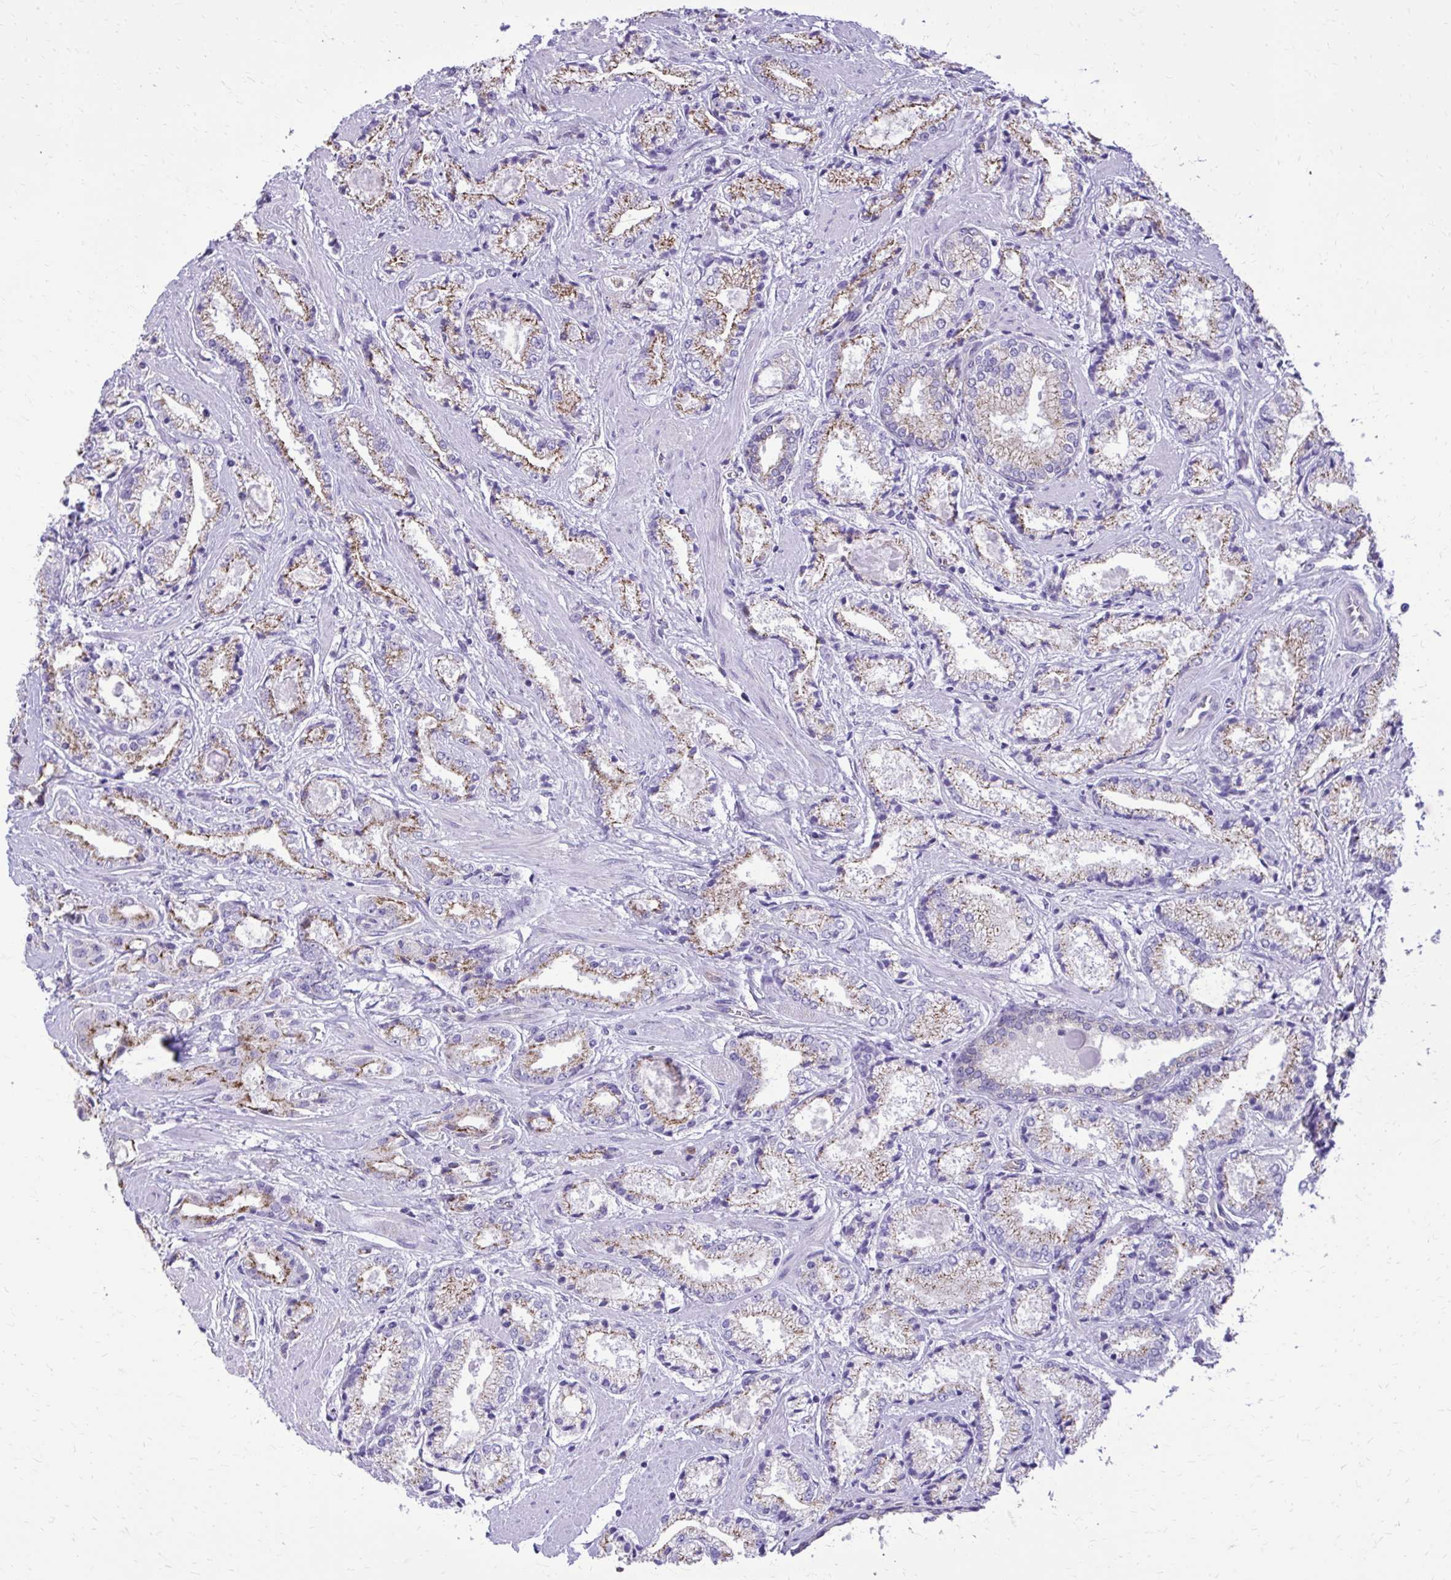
{"staining": {"intensity": "moderate", "quantity": "25%-75%", "location": "cytoplasmic/membranous"}, "tissue": "prostate cancer", "cell_type": "Tumor cells", "image_type": "cancer", "snomed": [{"axis": "morphology", "description": "Adenocarcinoma, High grade"}, {"axis": "topography", "description": "Prostate"}], "caption": "DAB immunohistochemical staining of human high-grade adenocarcinoma (prostate) displays moderate cytoplasmic/membranous protein expression in about 25%-75% of tumor cells.", "gene": "CAT", "patient": {"sex": "male", "age": 64}}